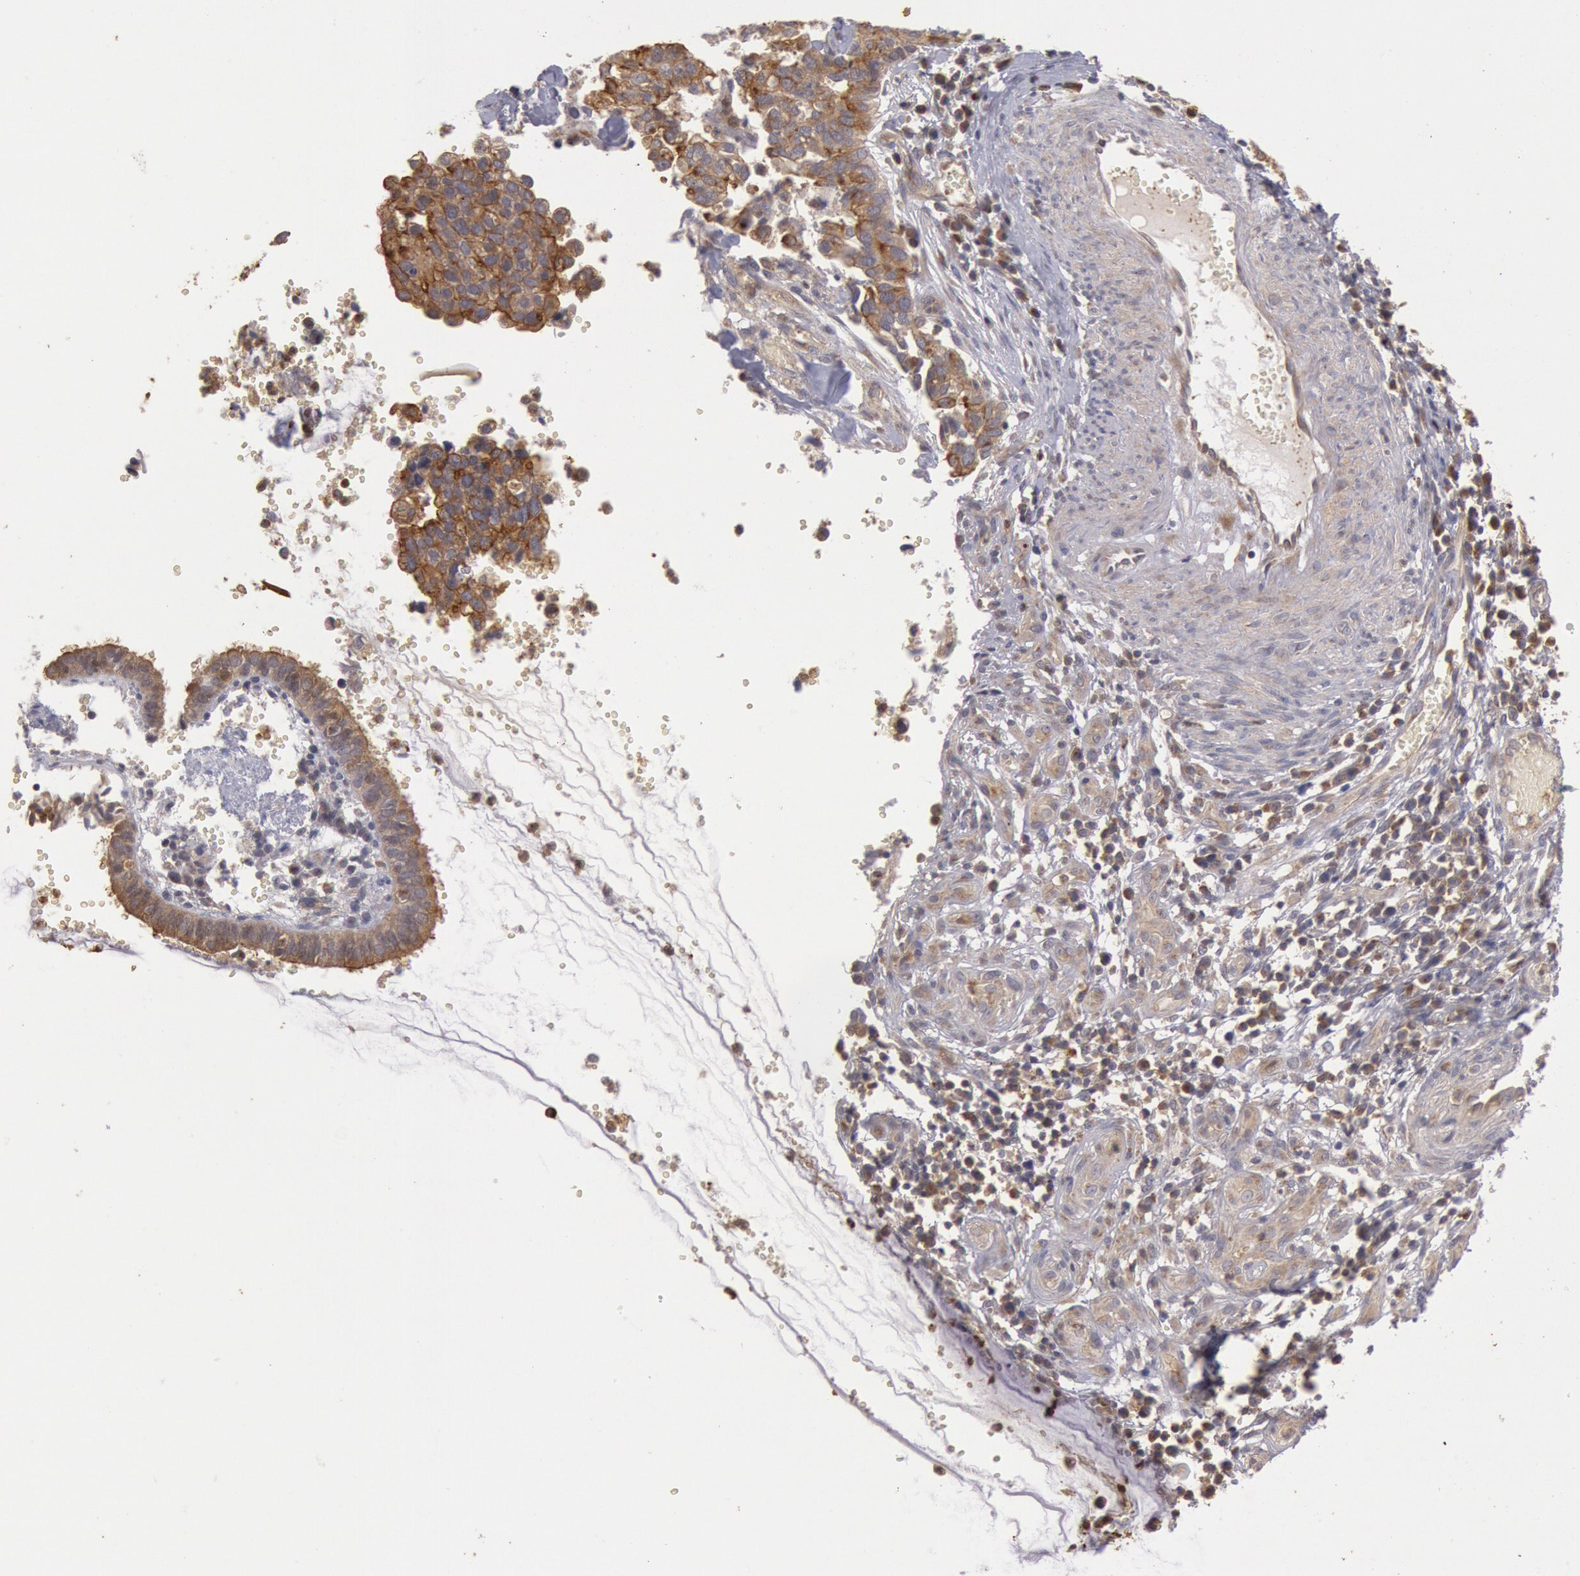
{"staining": {"intensity": "moderate", "quantity": ">75%", "location": "cytoplasmic/membranous"}, "tissue": "cervical cancer", "cell_type": "Tumor cells", "image_type": "cancer", "snomed": [{"axis": "morphology", "description": "Normal tissue, NOS"}, {"axis": "morphology", "description": "Squamous cell carcinoma, NOS"}, {"axis": "topography", "description": "Cervix"}], "caption": "DAB immunohistochemical staining of human cervical cancer displays moderate cytoplasmic/membranous protein expression in approximately >75% of tumor cells. Nuclei are stained in blue.", "gene": "PLA2G6", "patient": {"sex": "female", "age": 45}}